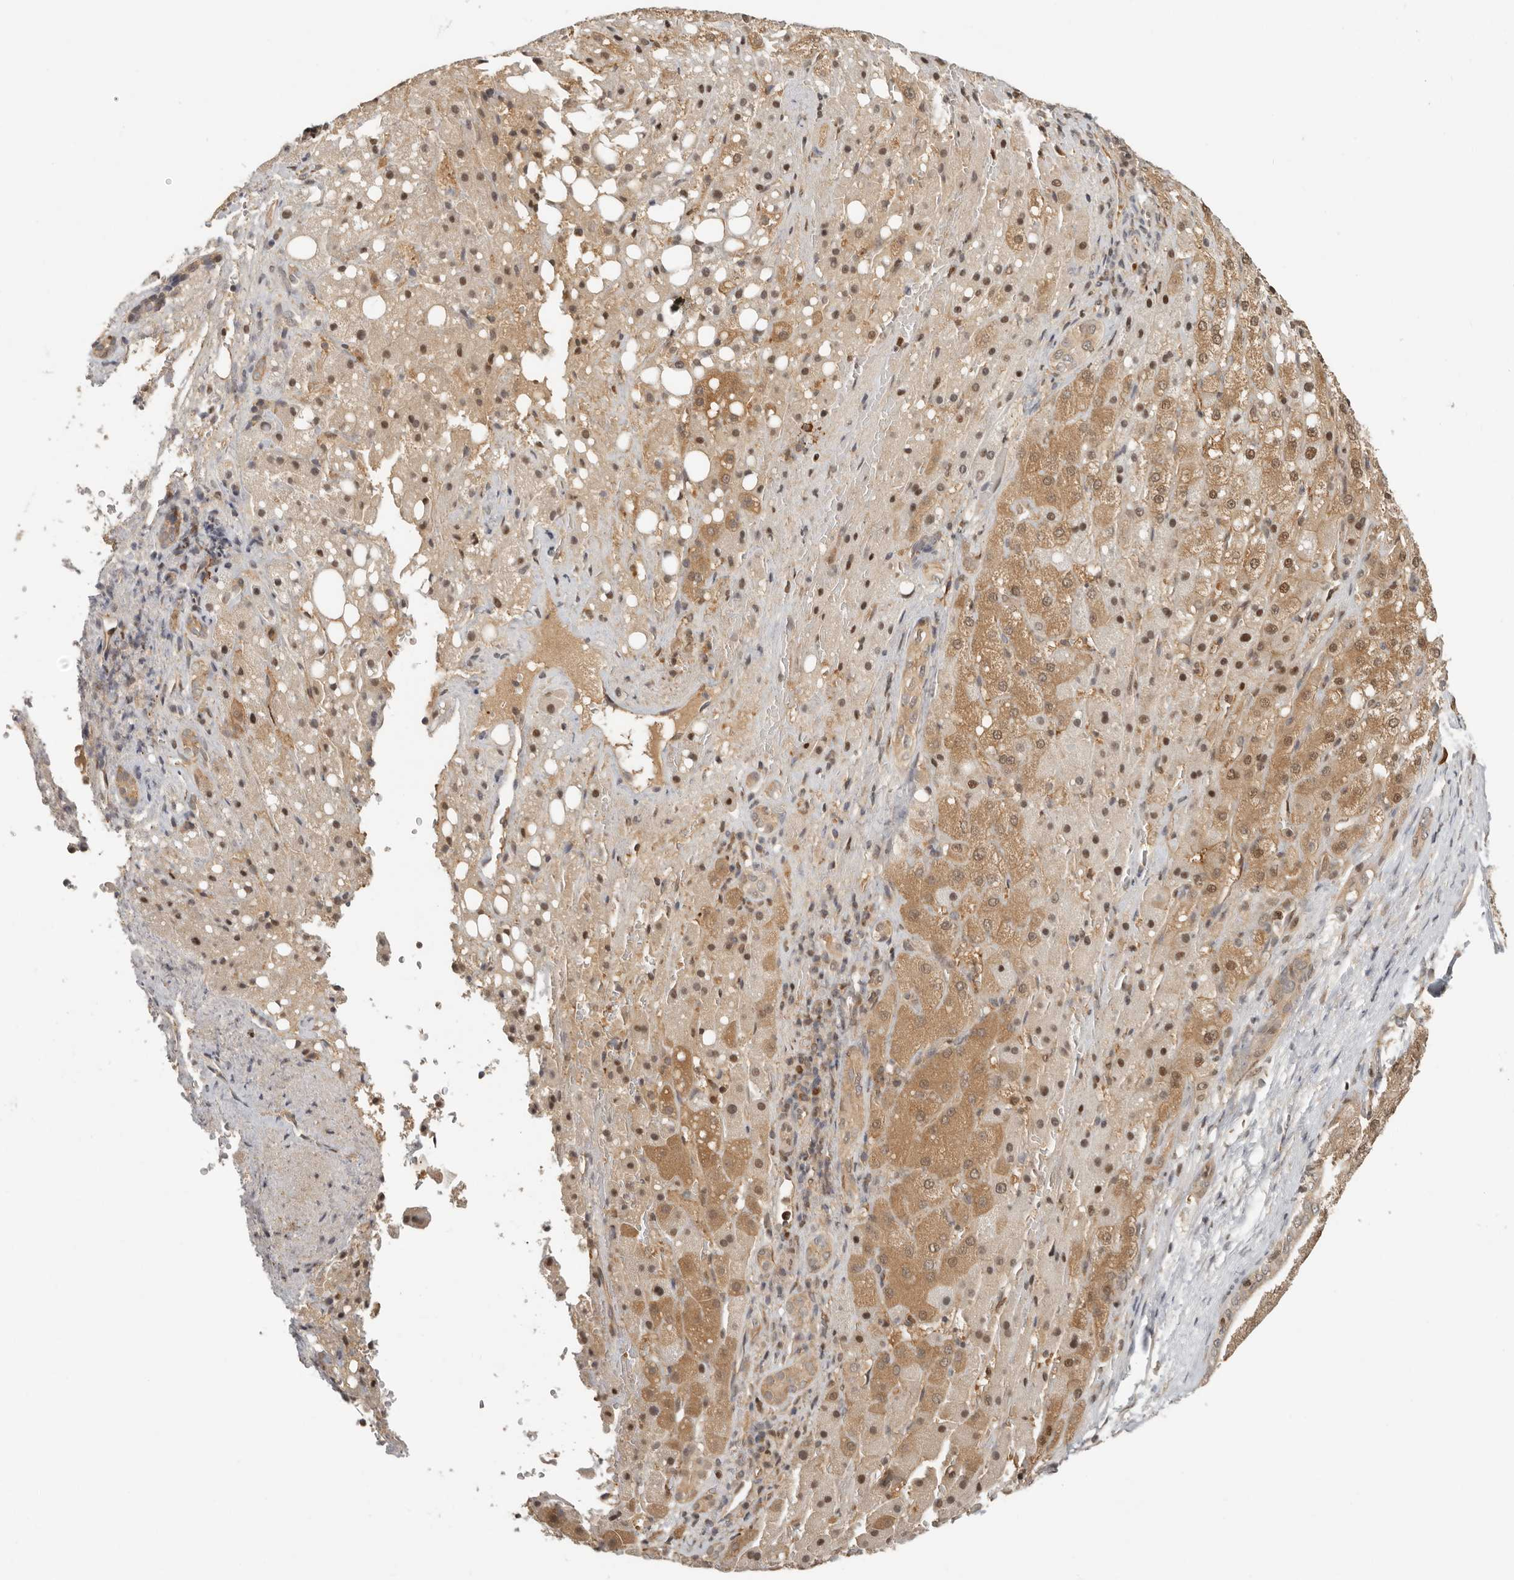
{"staining": {"intensity": "moderate", "quantity": ">75%", "location": "cytoplasmic/membranous,nuclear"}, "tissue": "liver cancer", "cell_type": "Tumor cells", "image_type": "cancer", "snomed": [{"axis": "morphology", "description": "Carcinoma, Hepatocellular, NOS"}, {"axis": "topography", "description": "Liver"}], "caption": "Tumor cells show medium levels of moderate cytoplasmic/membranous and nuclear expression in about >75% of cells in hepatocellular carcinoma (liver). The staining was performed using DAB (3,3'-diaminobenzidine) to visualize the protein expression in brown, while the nuclei were stained in blue with hematoxylin (Magnification: 20x).", "gene": "PSMA5", "patient": {"sex": "male", "age": 80}}